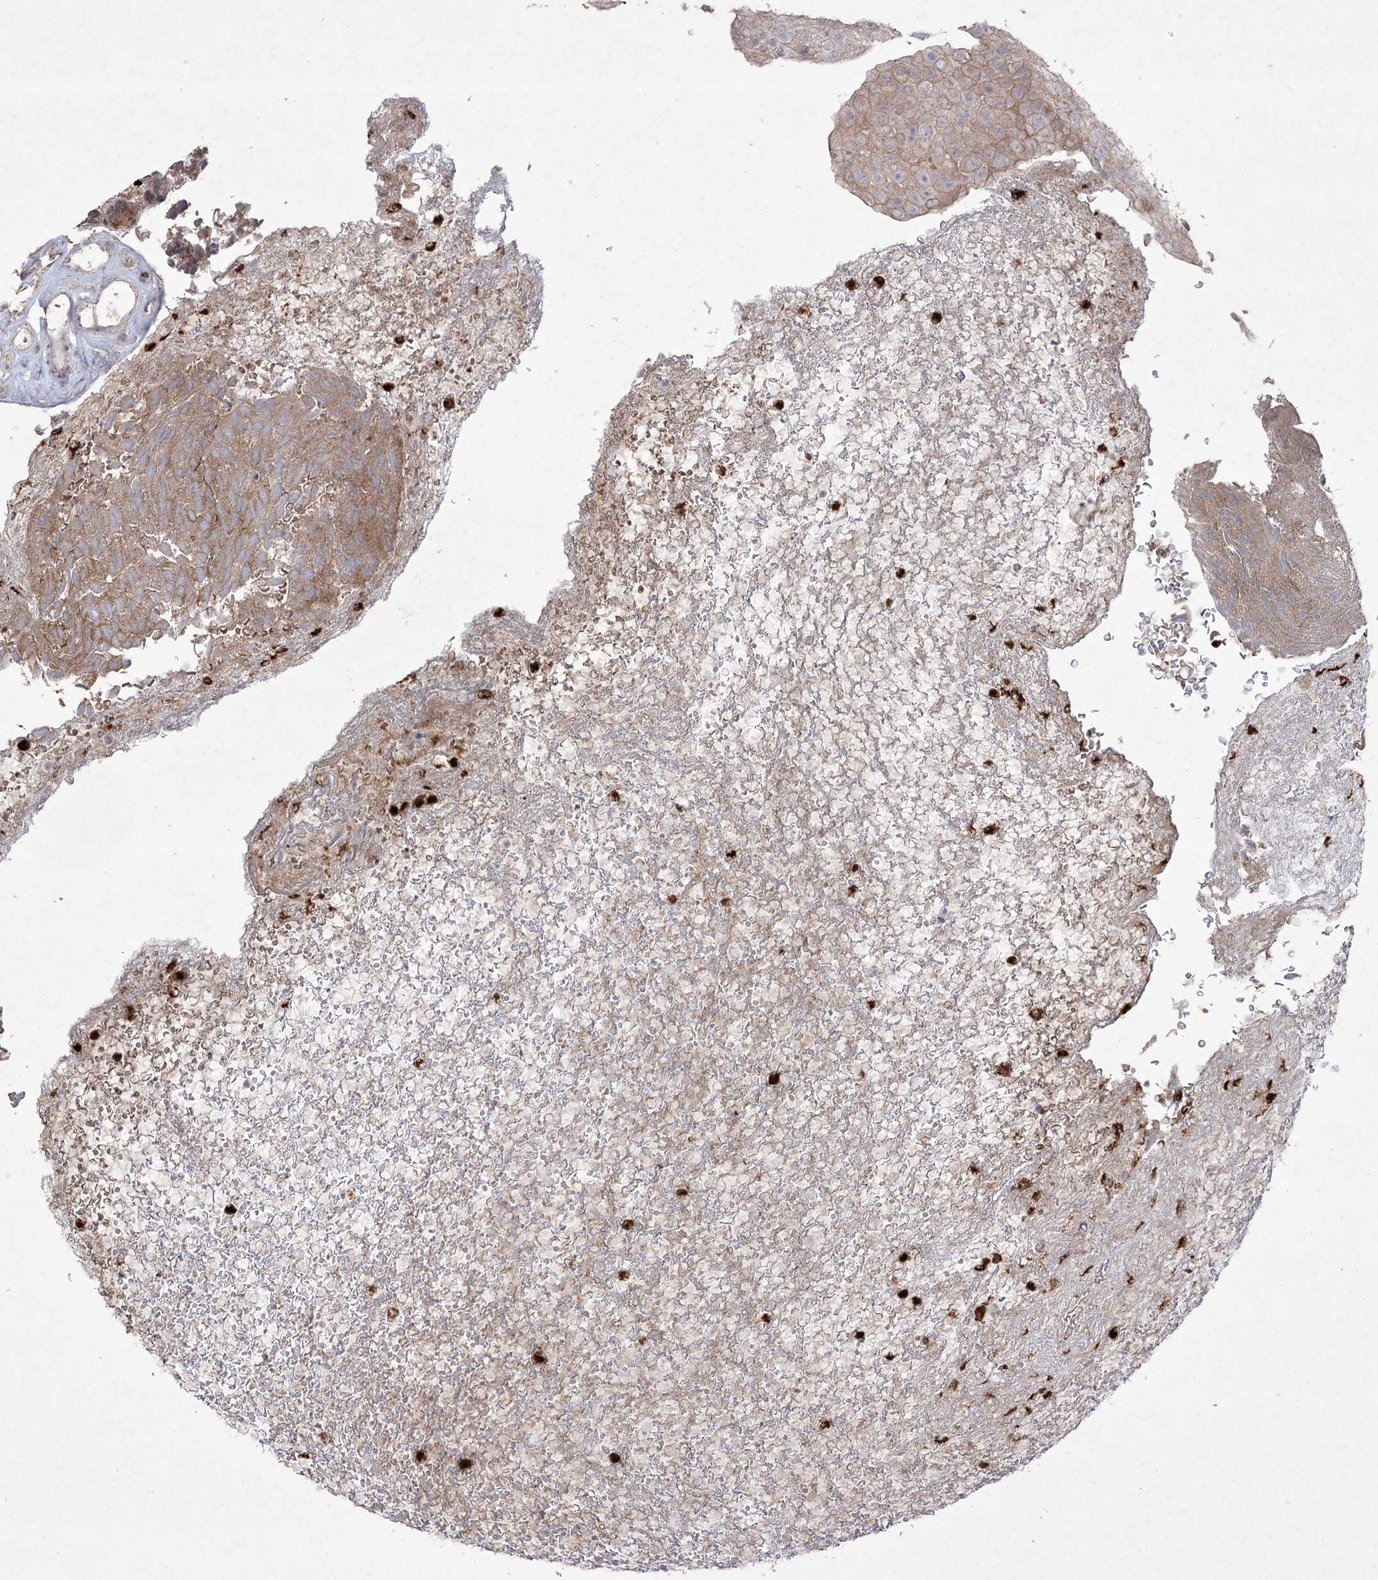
{"staining": {"intensity": "moderate", "quantity": ">75%", "location": "cytoplasmic/membranous"}, "tissue": "urothelial cancer", "cell_type": "Tumor cells", "image_type": "cancer", "snomed": [{"axis": "morphology", "description": "Urothelial carcinoma, Low grade"}, {"axis": "topography", "description": "Urinary bladder"}], "caption": "DAB immunohistochemical staining of human low-grade urothelial carcinoma reveals moderate cytoplasmic/membranous protein positivity in approximately >75% of tumor cells.", "gene": "PLEKHA5", "patient": {"sex": "male", "age": 78}}